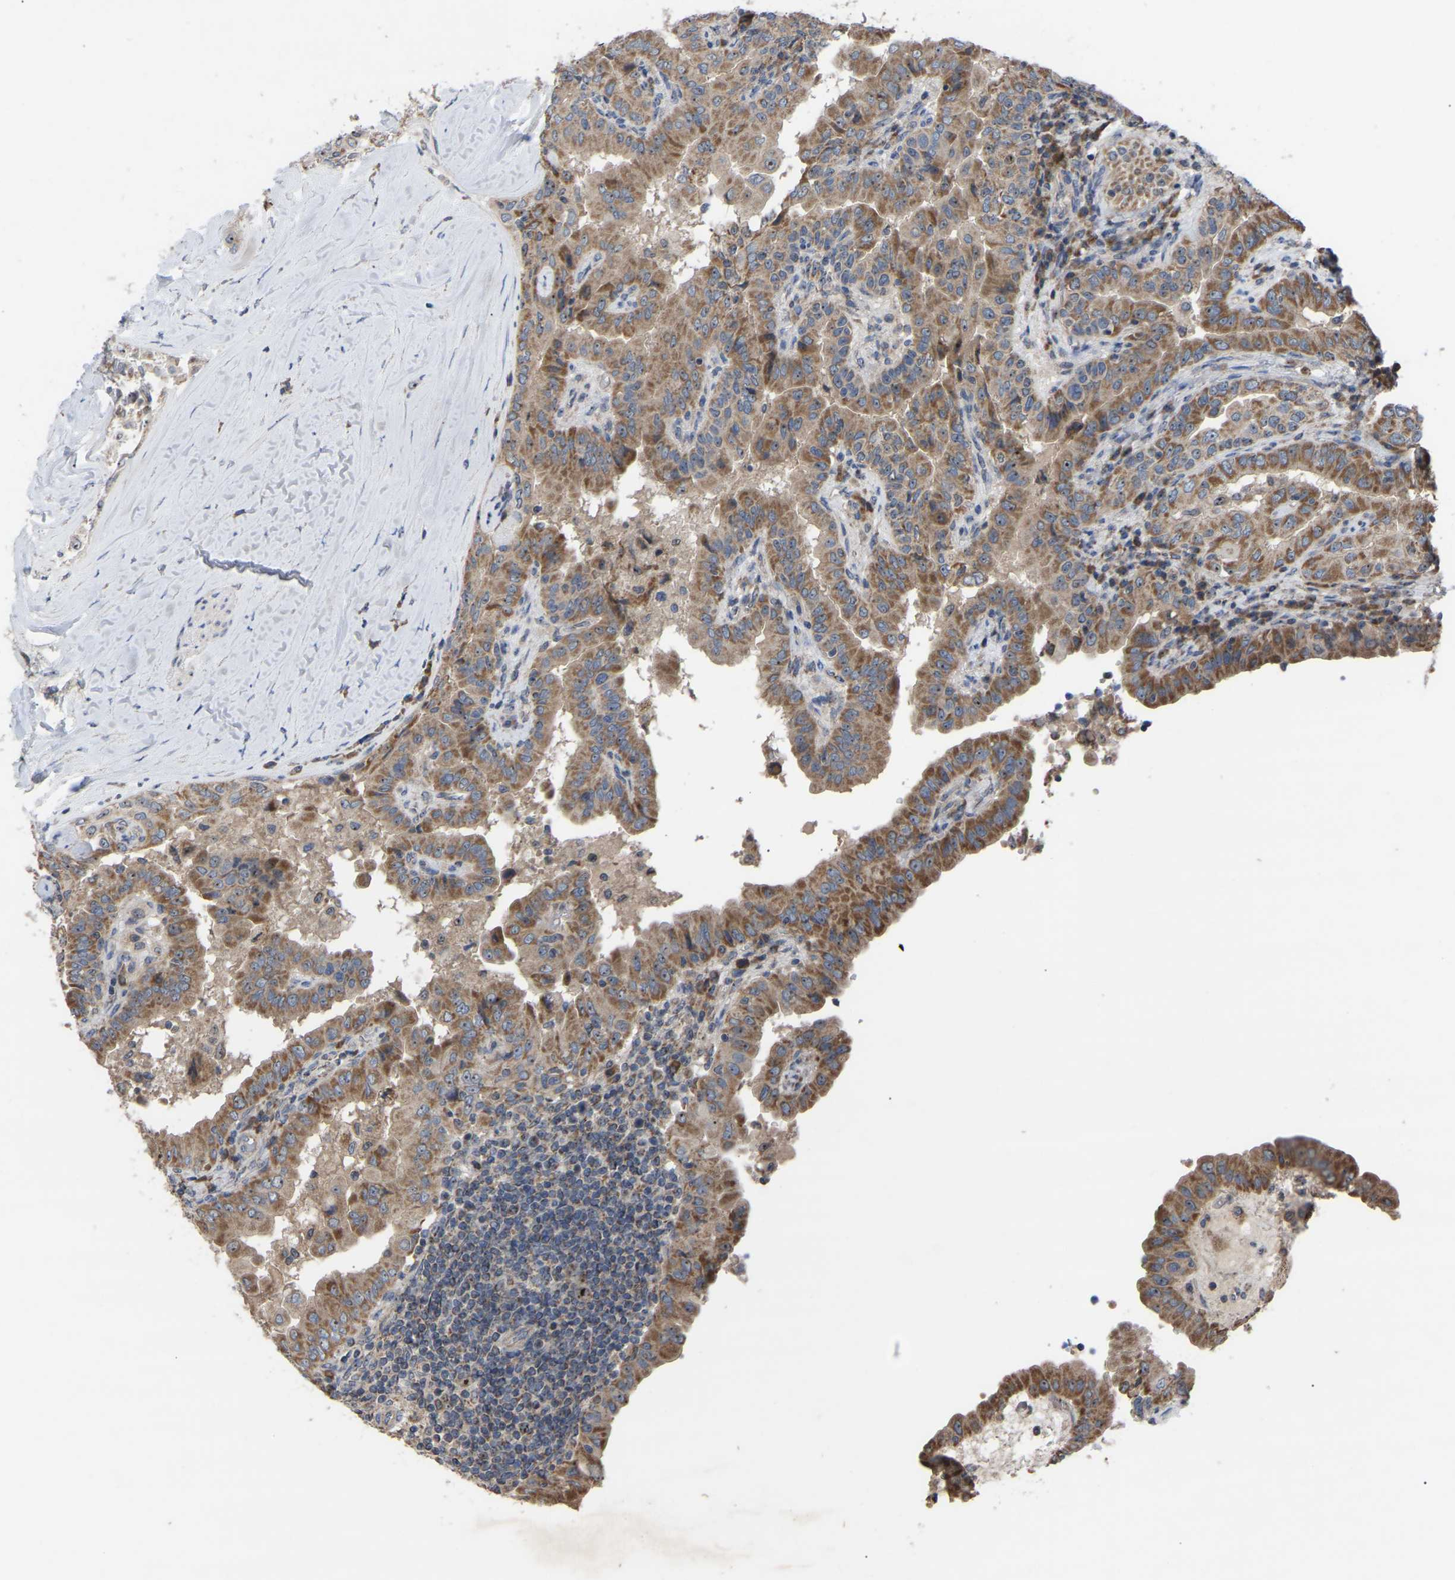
{"staining": {"intensity": "moderate", "quantity": ">75%", "location": "cytoplasmic/membranous"}, "tissue": "thyroid cancer", "cell_type": "Tumor cells", "image_type": "cancer", "snomed": [{"axis": "morphology", "description": "Papillary adenocarcinoma, NOS"}, {"axis": "topography", "description": "Thyroid gland"}], "caption": "About >75% of tumor cells in human papillary adenocarcinoma (thyroid) reveal moderate cytoplasmic/membranous protein positivity as visualized by brown immunohistochemical staining.", "gene": "NOP53", "patient": {"sex": "male", "age": 33}}